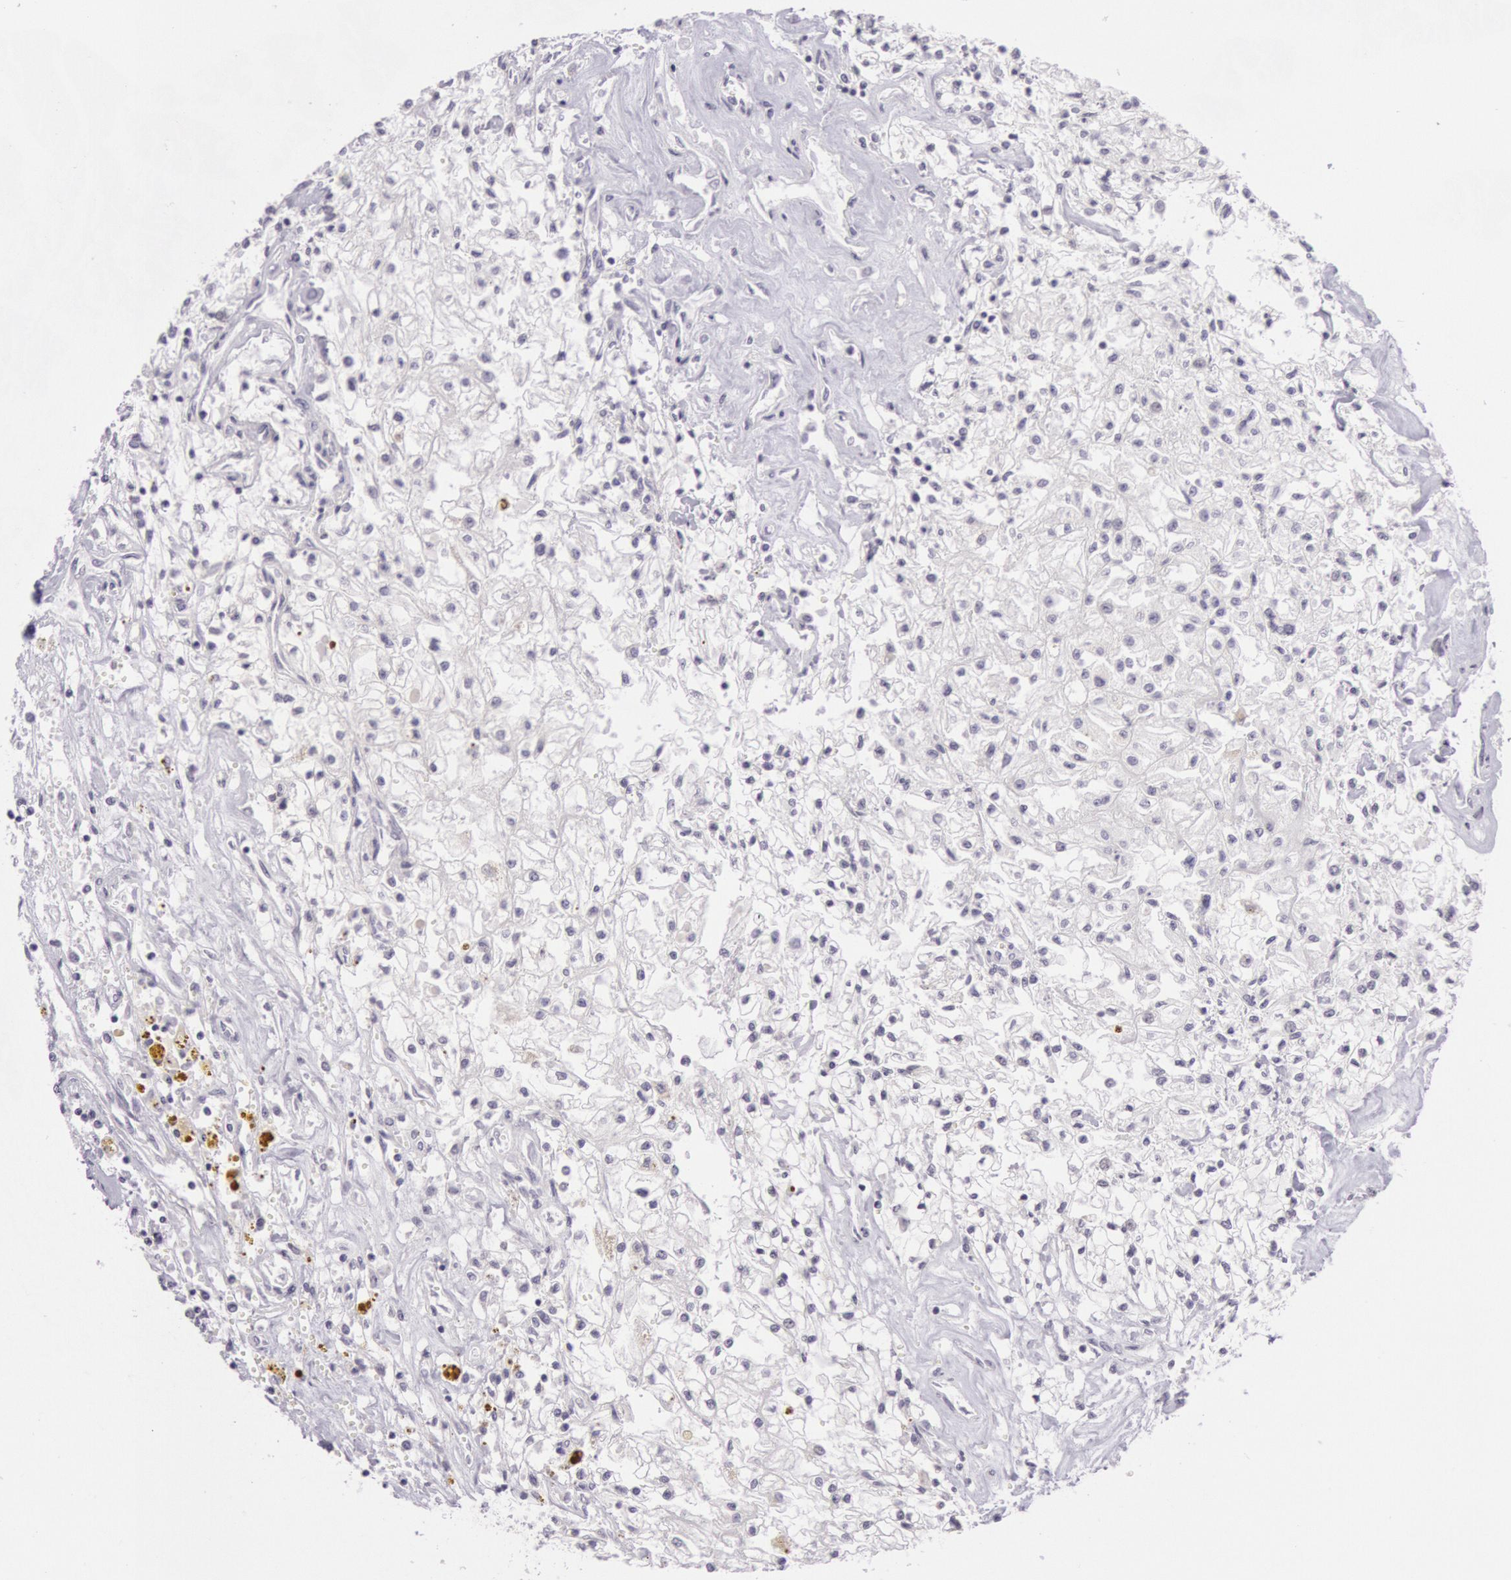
{"staining": {"intensity": "negative", "quantity": "none", "location": "none"}, "tissue": "renal cancer", "cell_type": "Tumor cells", "image_type": "cancer", "snomed": [{"axis": "morphology", "description": "Adenocarcinoma, NOS"}, {"axis": "topography", "description": "Kidney"}], "caption": "Immunohistochemical staining of adenocarcinoma (renal) exhibits no significant staining in tumor cells. The staining is performed using DAB (3,3'-diaminobenzidine) brown chromogen with nuclei counter-stained in using hematoxylin.", "gene": "CKB", "patient": {"sex": "male", "age": 78}}